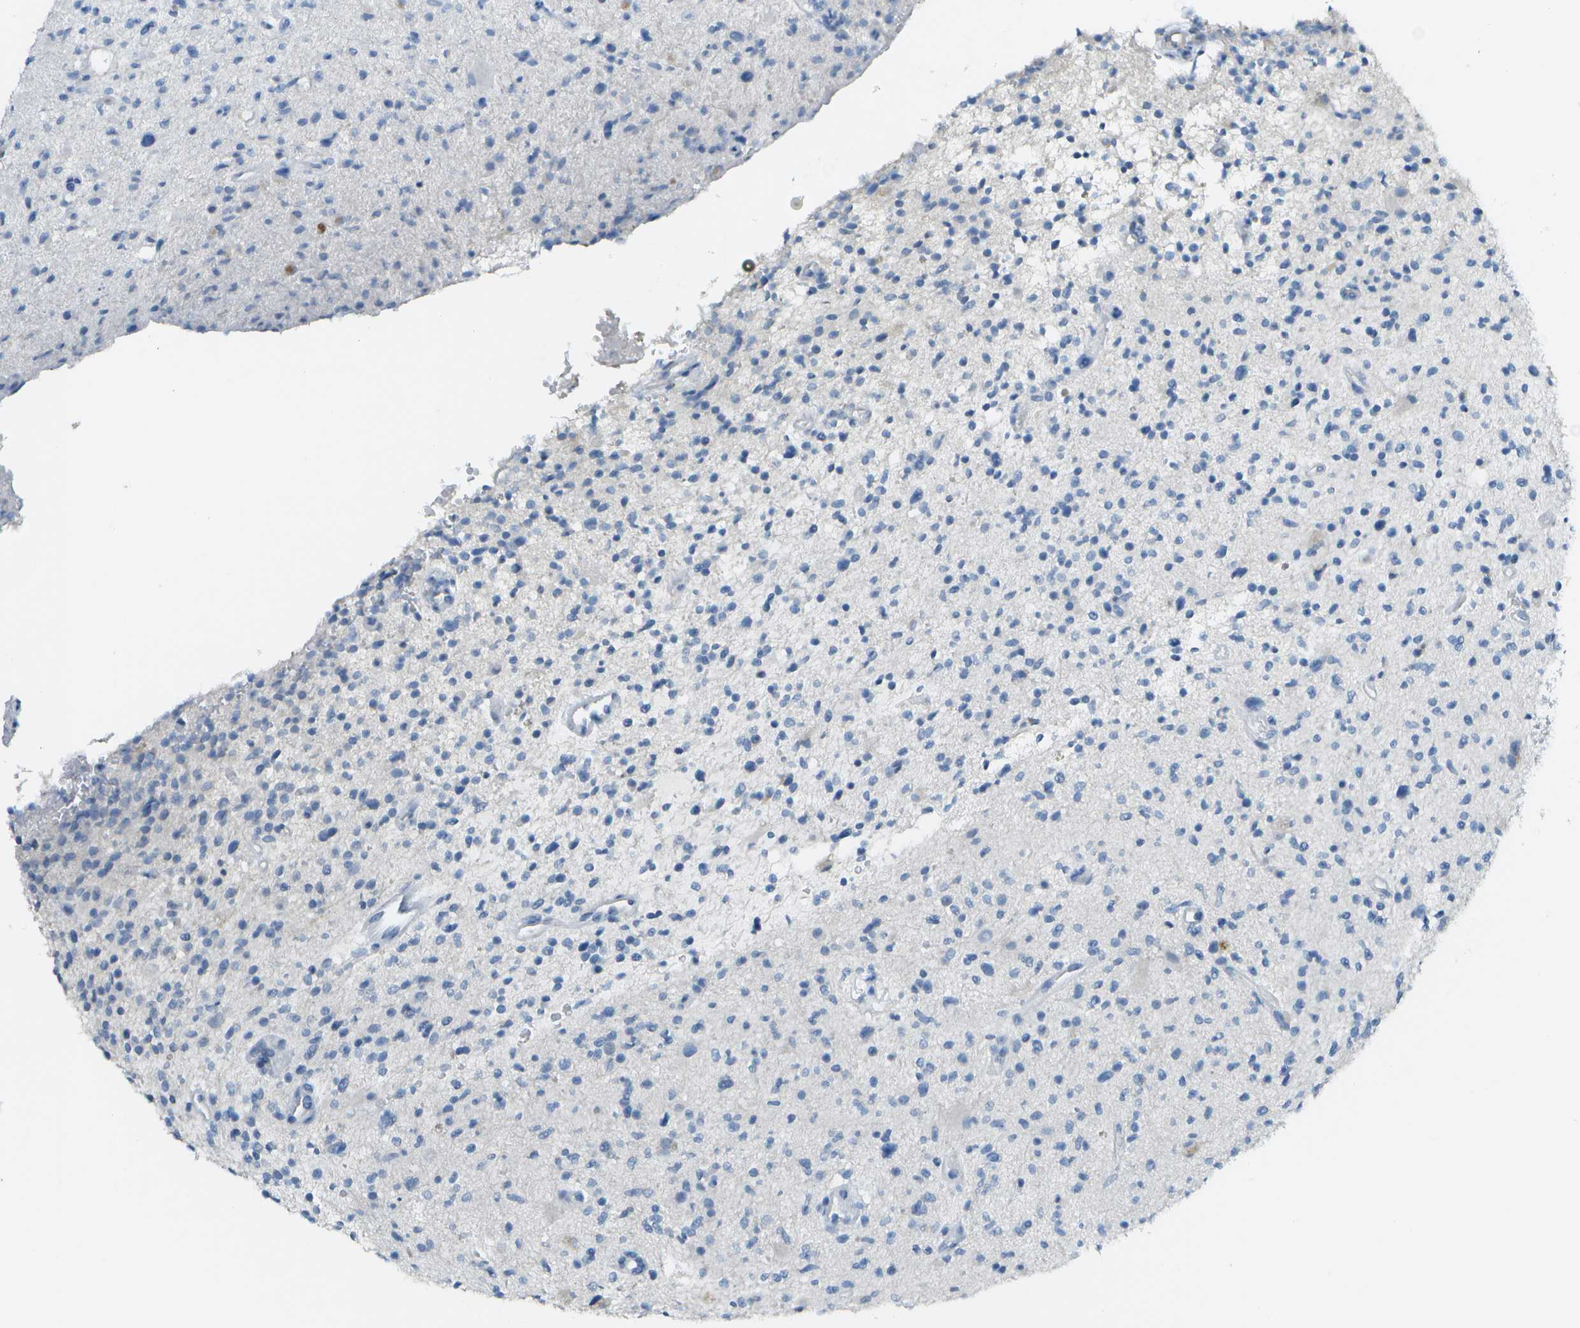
{"staining": {"intensity": "negative", "quantity": "none", "location": "none"}, "tissue": "glioma", "cell_type": "Tumor cells", "image_type": "cancer", "snomed": [{"axis": "morphology", "description": "Glioma, malignant, High grade"}, {"axis": "topography", "description": "Brain"}], "caption": "There is no significant staining in tumor cells of glioma. Nuclei are stained in blue.", "gene": "C1S", "patient": {"sex": "male", "age": 48}}